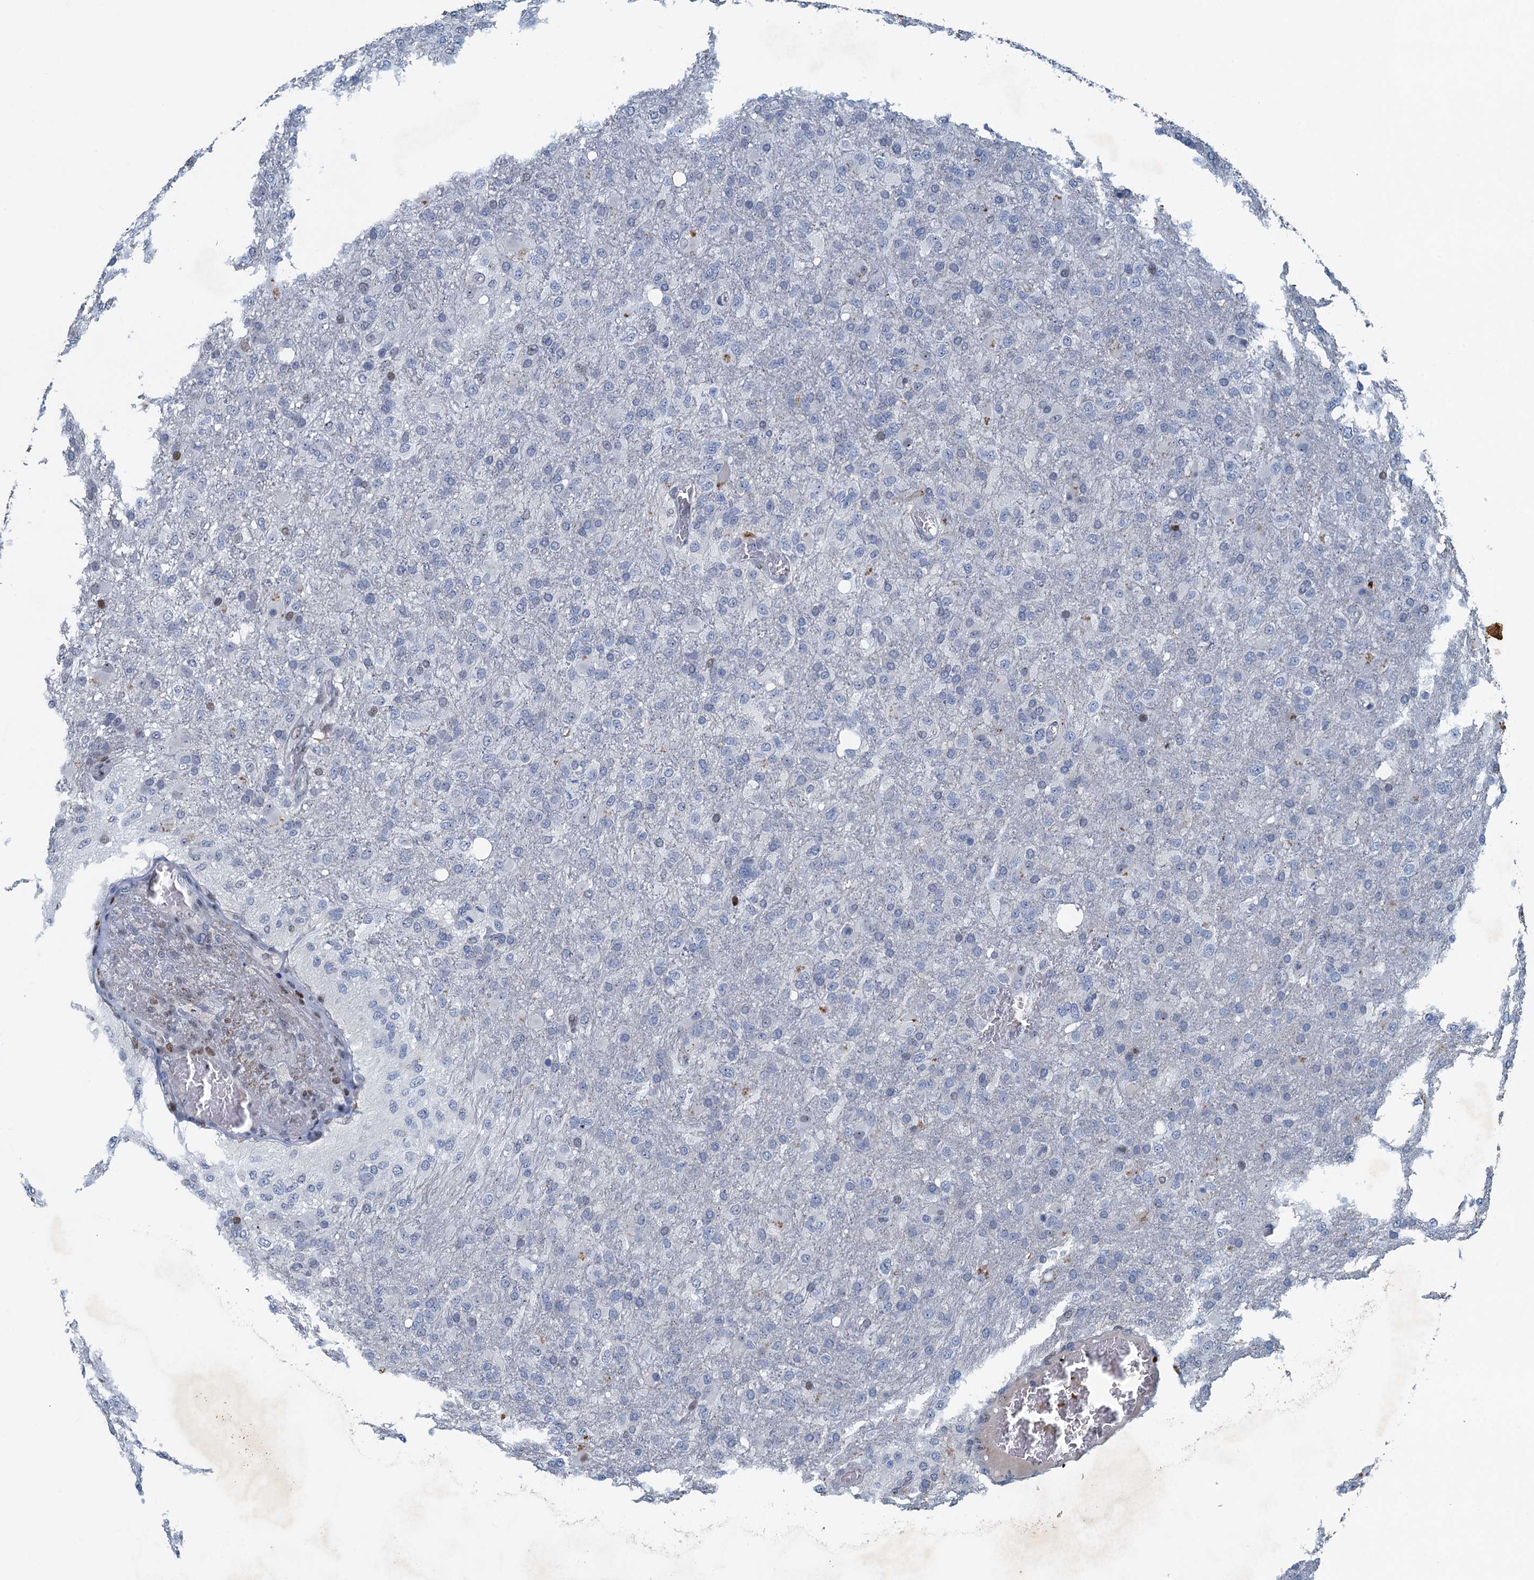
{"staining": {"intensity": "negative", "quantity": "none", "location": "none"}, "tissue": "glioma", "cell_type": "Tumor cells", "image_type": "cancer", "snomed": [{"axis": "morphology", "description": "Glioma, malignant, High grade"}, {"axis": "topography", "description": "Brain"}], "caption": "DAB immunohistochemical staining of human glioma exhibits no significant expression in tumor cells.", "gene": "ANKRD13D", "patient": {"sex": "female", "age": 74}}